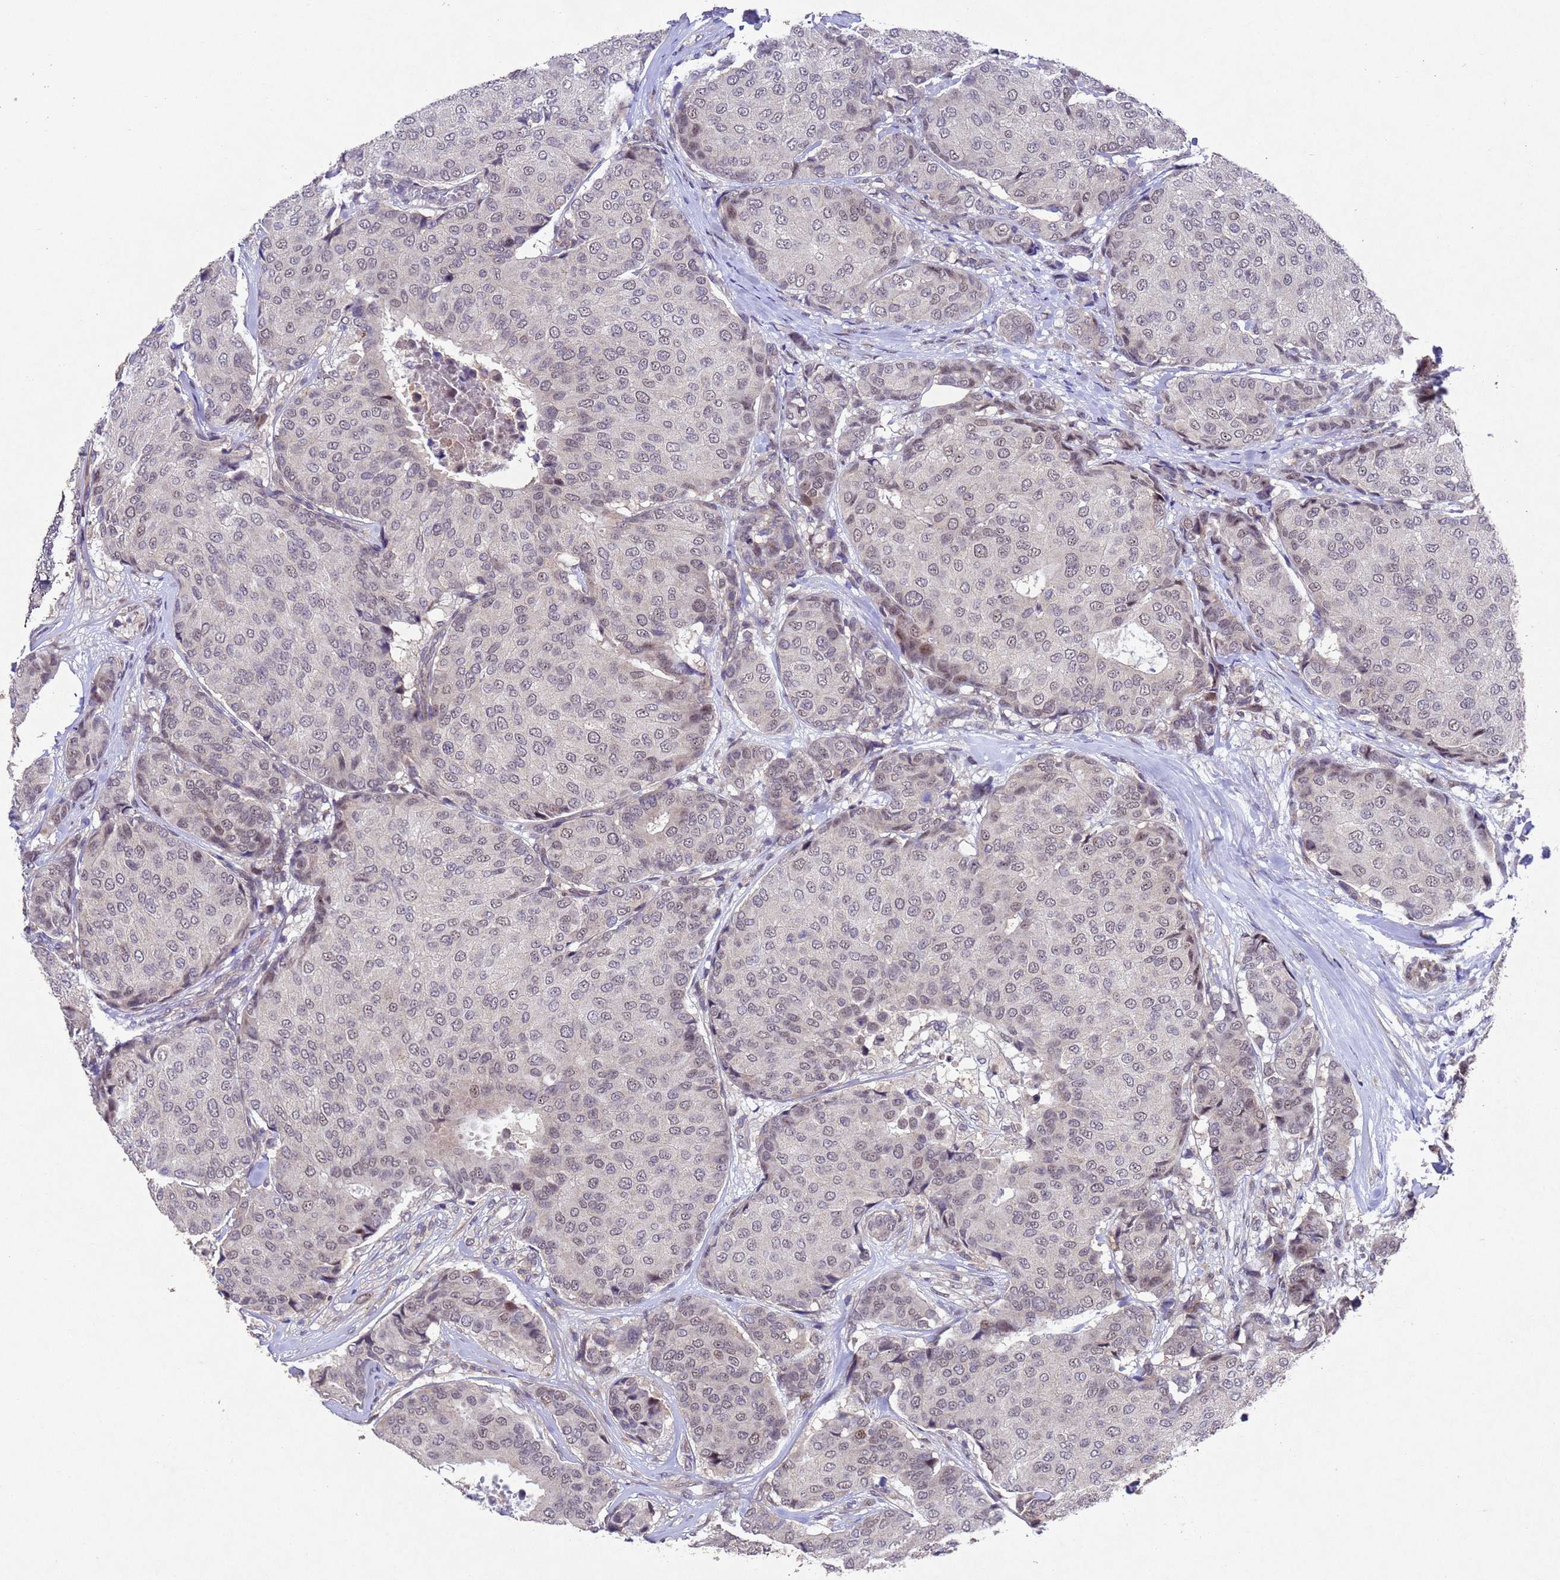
{"staining": {"intensity": "weak", "quantity": "25%-75%", "location": "nuclear"}, "tissue": "breast cancer", "cell_type": "Tumor cells", "image_type": "cancer", "snomed": [{"axis": "morphology", "description": "Duct carcinoma"}, {"axis": "topography", "description": "Breast"}], "caption": "DAB immunohistochemical staining of breast cancer demonstrates weak nuclear protein positivity in approximately 25%-75% of tumor cells.", "gene": "TBK1", "patient": {"sex": "female", "age": 75}}